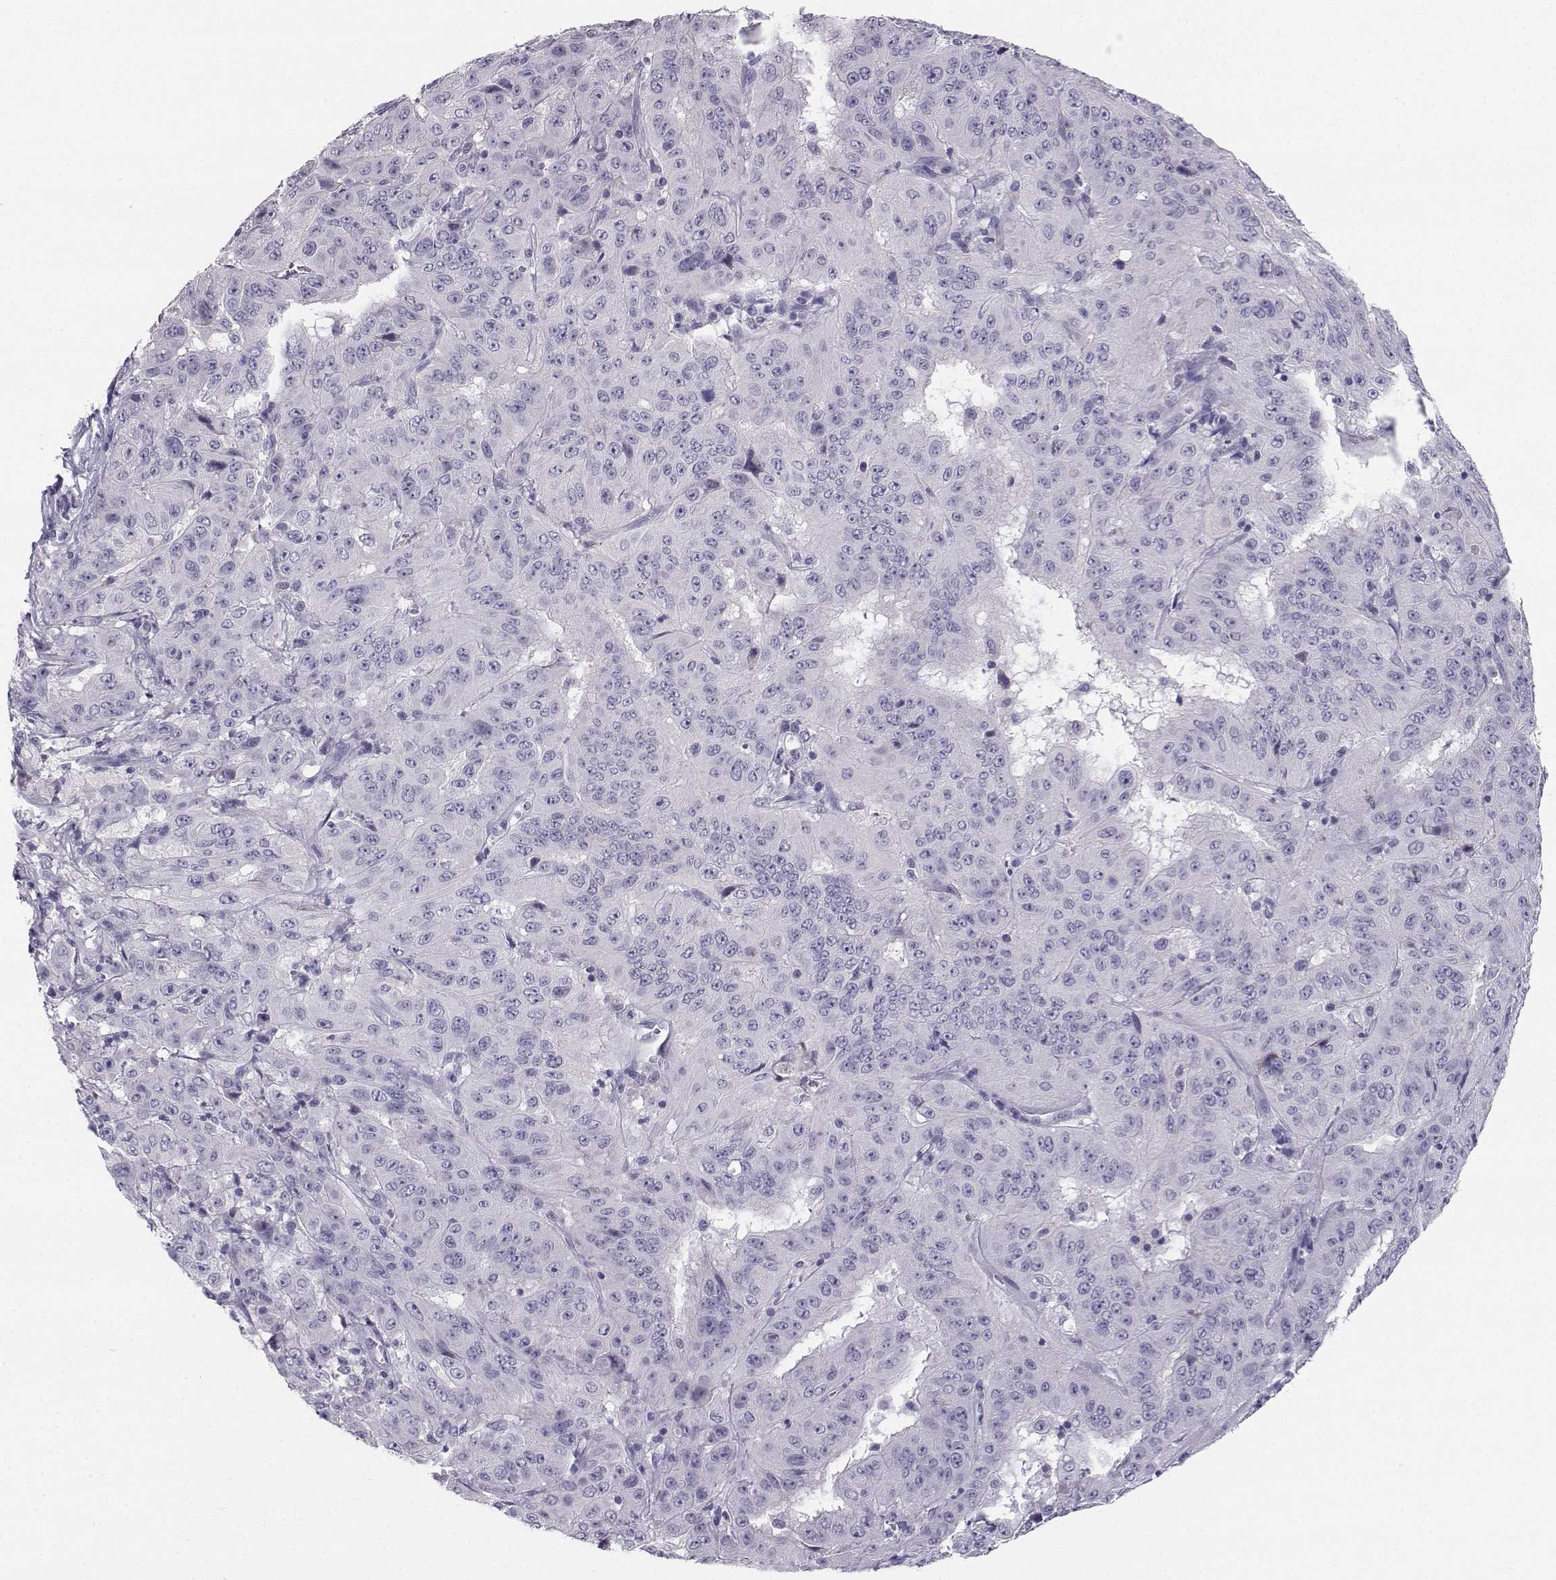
{"staining": {"intensity": "negative", "quantity": "none", "location": "none"}, "tissue": "pancreatic cancer", "cell_type": "Tumor cells", "image_type": "cancer", "snomed": [{"axis": "morphology", "description": "Adenocarcinoma, NOS"}, {"axis": "topography", "description": "Pancreas"}], "caption": "Immunohistochemistry of human pancreatic cancer exhibits no positivity in tumor cells. (DAB IHC with hematoxylin counter stain).", "gene": "SYCE1", "patient": {"sex": "male", "age": 63}}